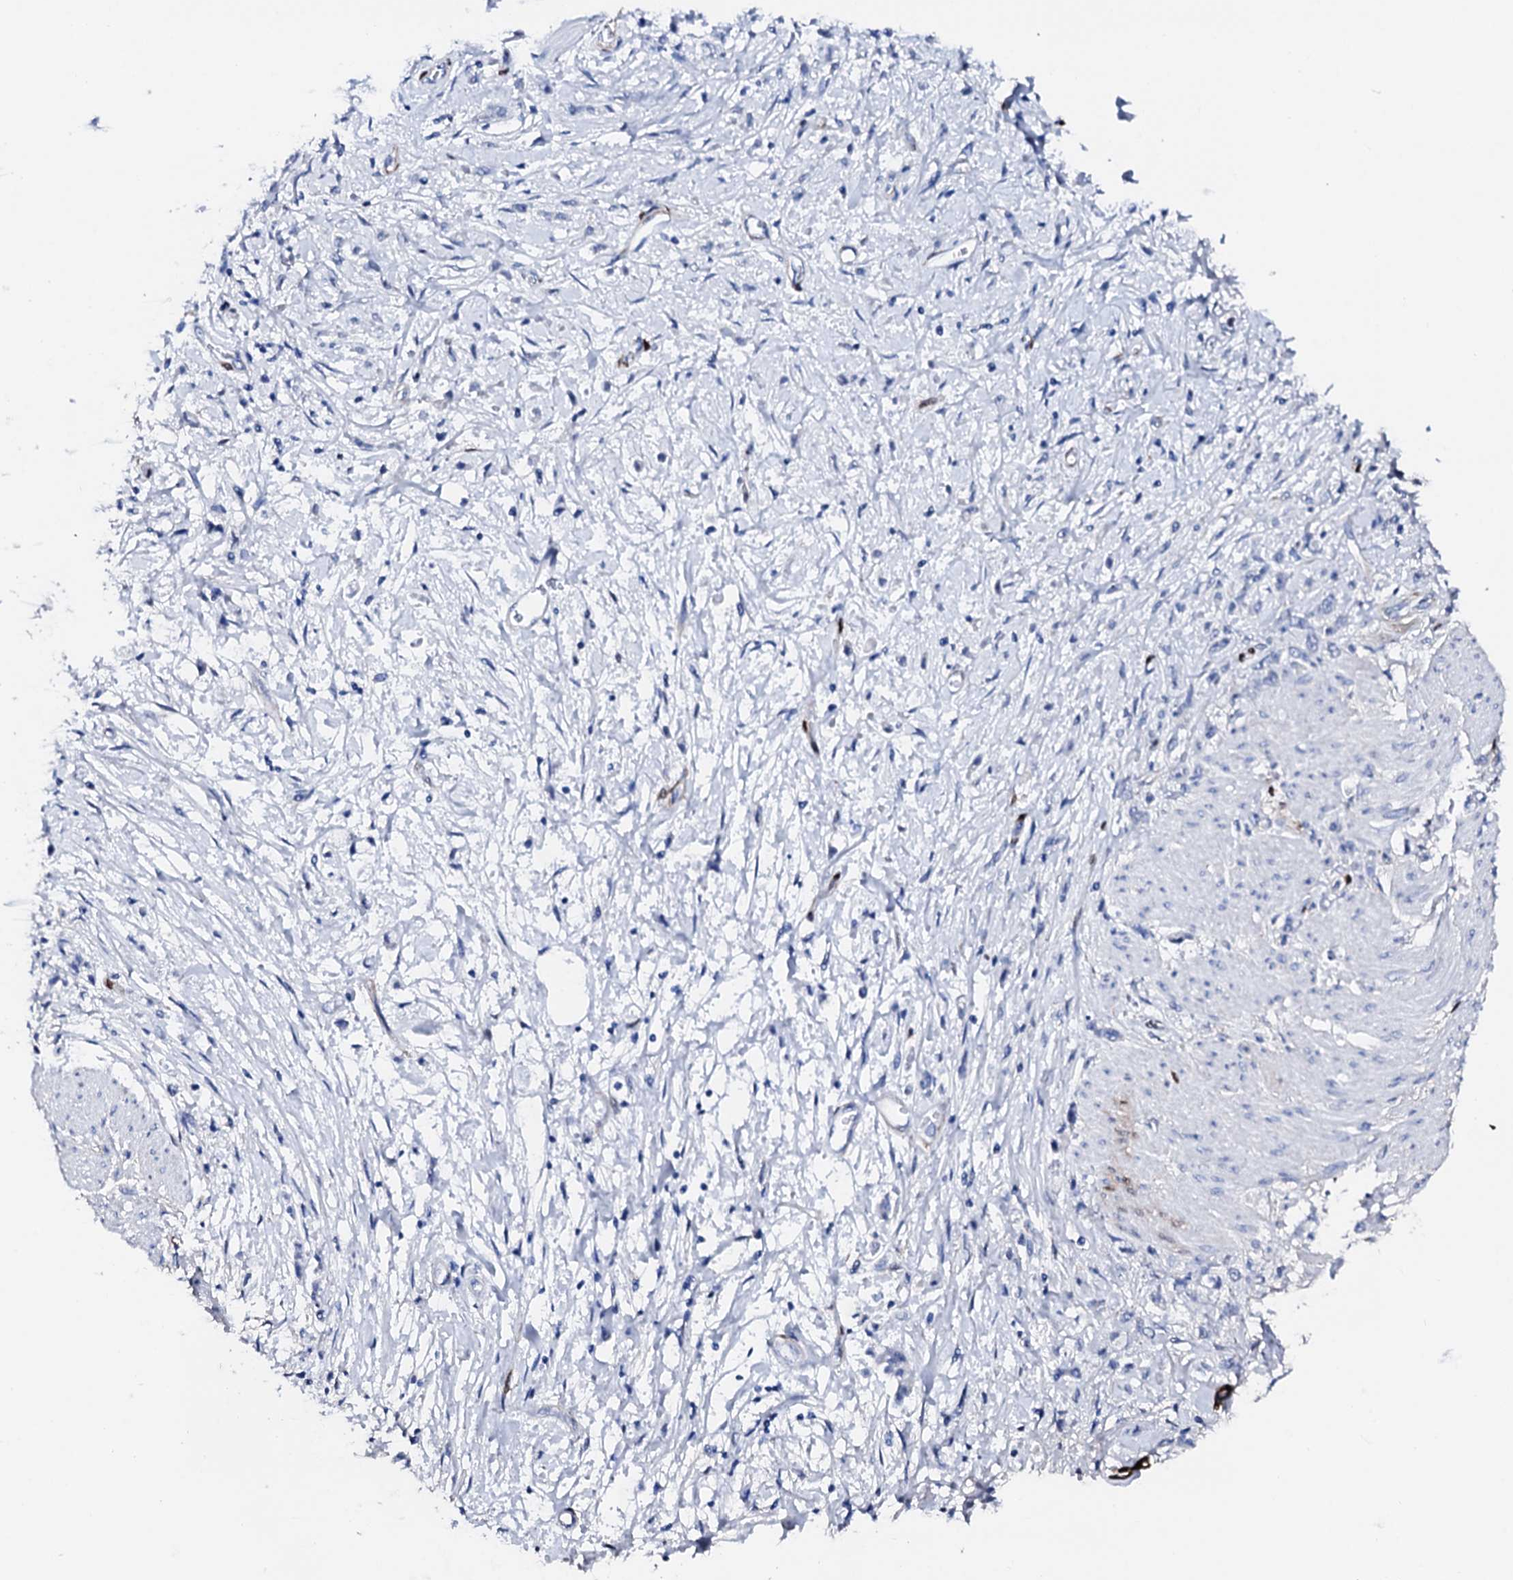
{"staining": {"intensity": "negative", "quantity": "none", "location": "none"}, "tissue": "stomach cancer", "cell_type": "Tumor cells", "image_type": "cancer", "snomed": [{"axis": "morphology", "description": "Adenocarcinoma, NOS"}, {"axis": "topography", "description": "Stomach"}], "caption": "The histopathology image demonstrates no staining of tumor cells in adenocarcinoma (stomach).", "gene": "NRIP2", "patient": {"sex": "female", "age": 60}}